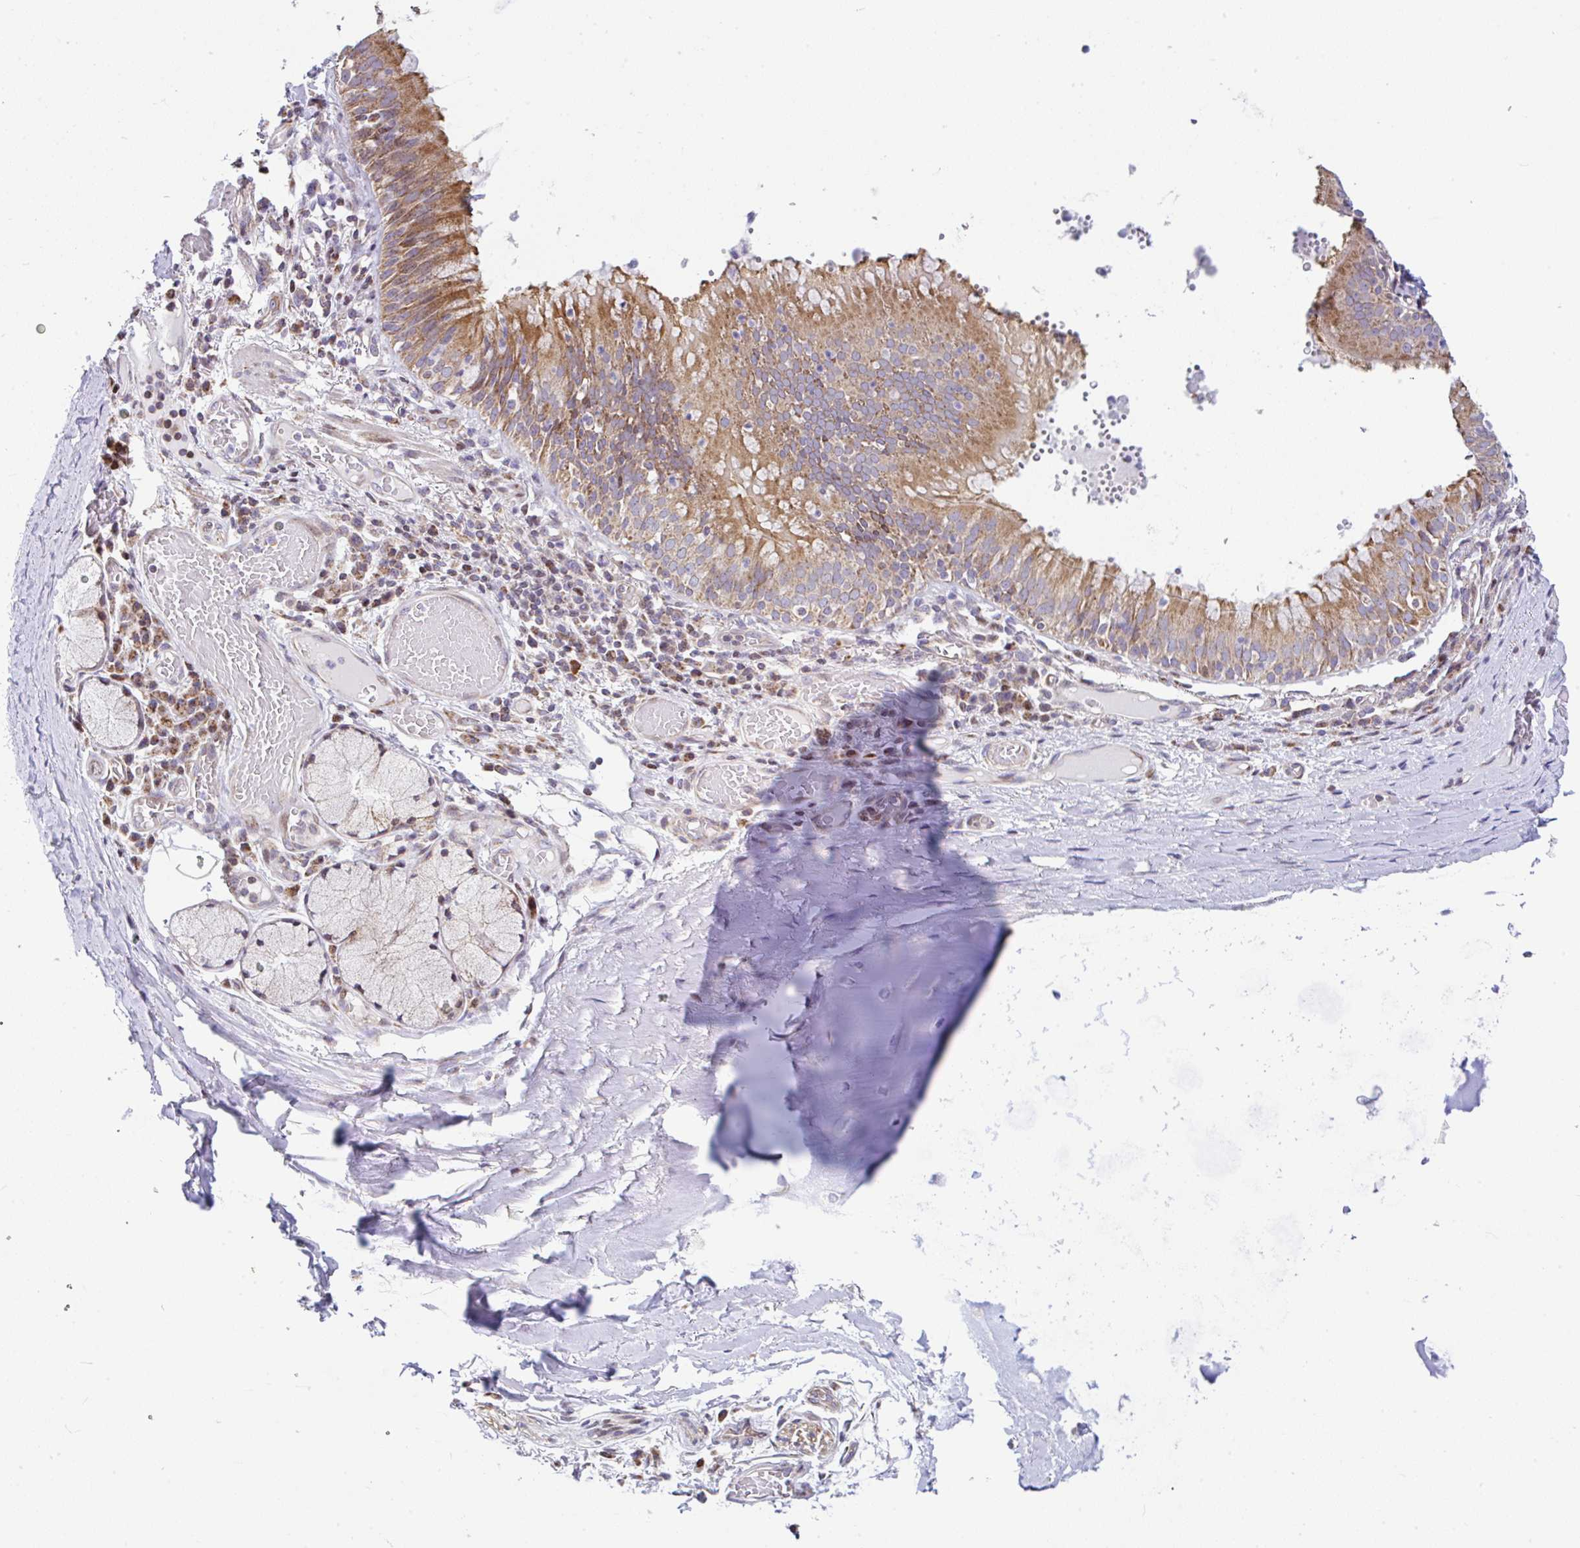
{"staining": {"intensity": "moderate", "quantity": "<25%", "location": "cytoplasmic/membranous"}, "tissue": "soft tissue", "cell_type": "Chondrocytes", "image_type": "normal", "snomed": [{"axis": "morphology", "description": "Normal tissue, NOS"}, {"axis": "topography", "description": "Cartilage tissue"}, {"axis": "topography", "description": "Bronchus"}], "caption": "The photomicrograph exhibits staining of unremarkable soft tissue, revealing moderate cytoplasmic/membranous protein staining (brown color) within chondrocytes.", "gene": "FIGNL1", "patient": {"sex": "male", "age": 56}}